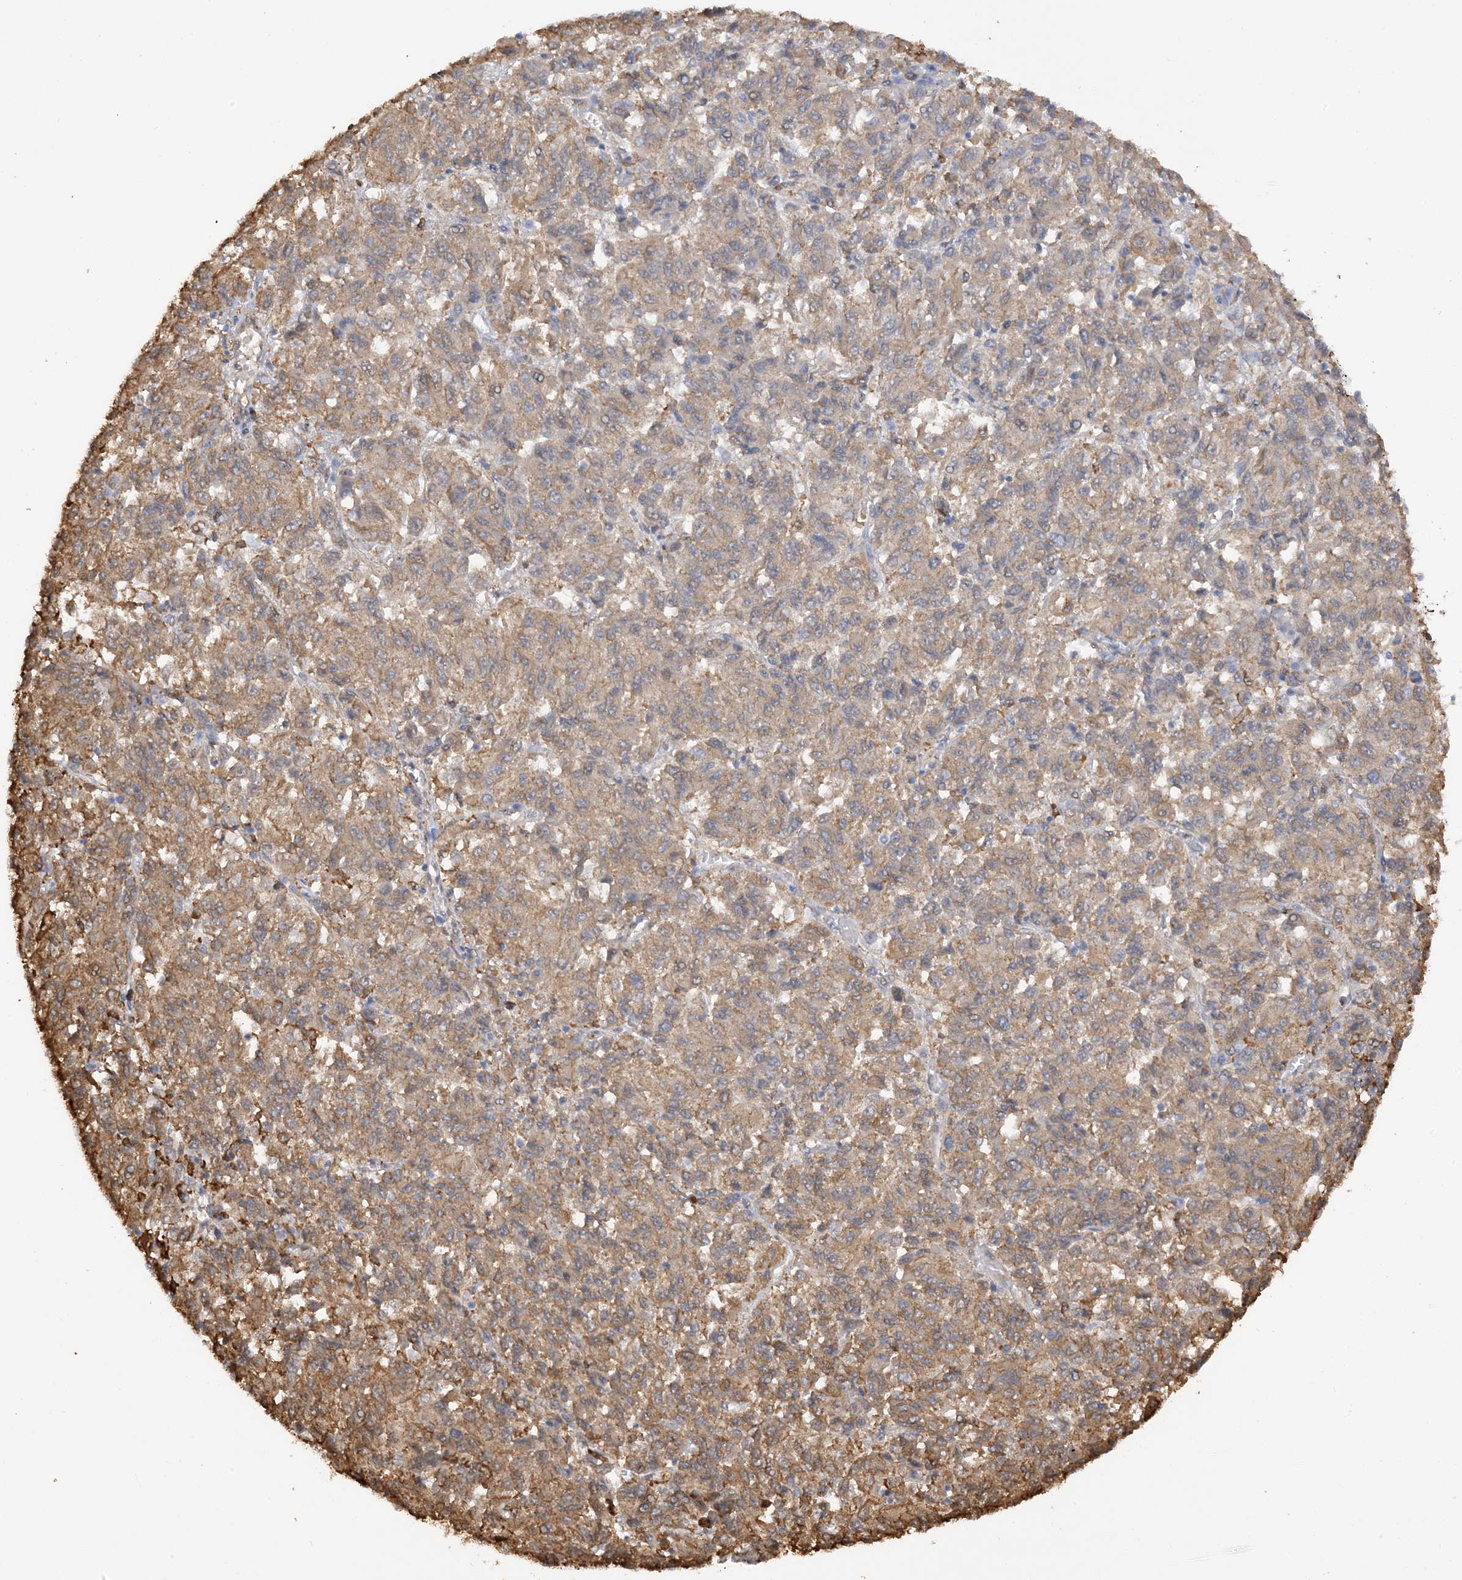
{"staining": {"intensity": "moderate", "quantity": ">75%", "location": "cytoplasmic/membranous"}, "tissue": "melanoma", "cell_type": "Tumor cells", "image_type": "cancer", "snomed": [{"axis": "morphology", "description": "Malignant melanoma, Metastatic site"}, {"axis": "topography", "description": "Lung"}], "caption": "Immunohistochemistry of human malignant melanoma (metastatic site) reveals medium levels of moderate cytoplasmic/membranous staining in about >75% of tumor cells.", "gene": "PHACTR2", "patient": {"sex": "male", "age": 64}}